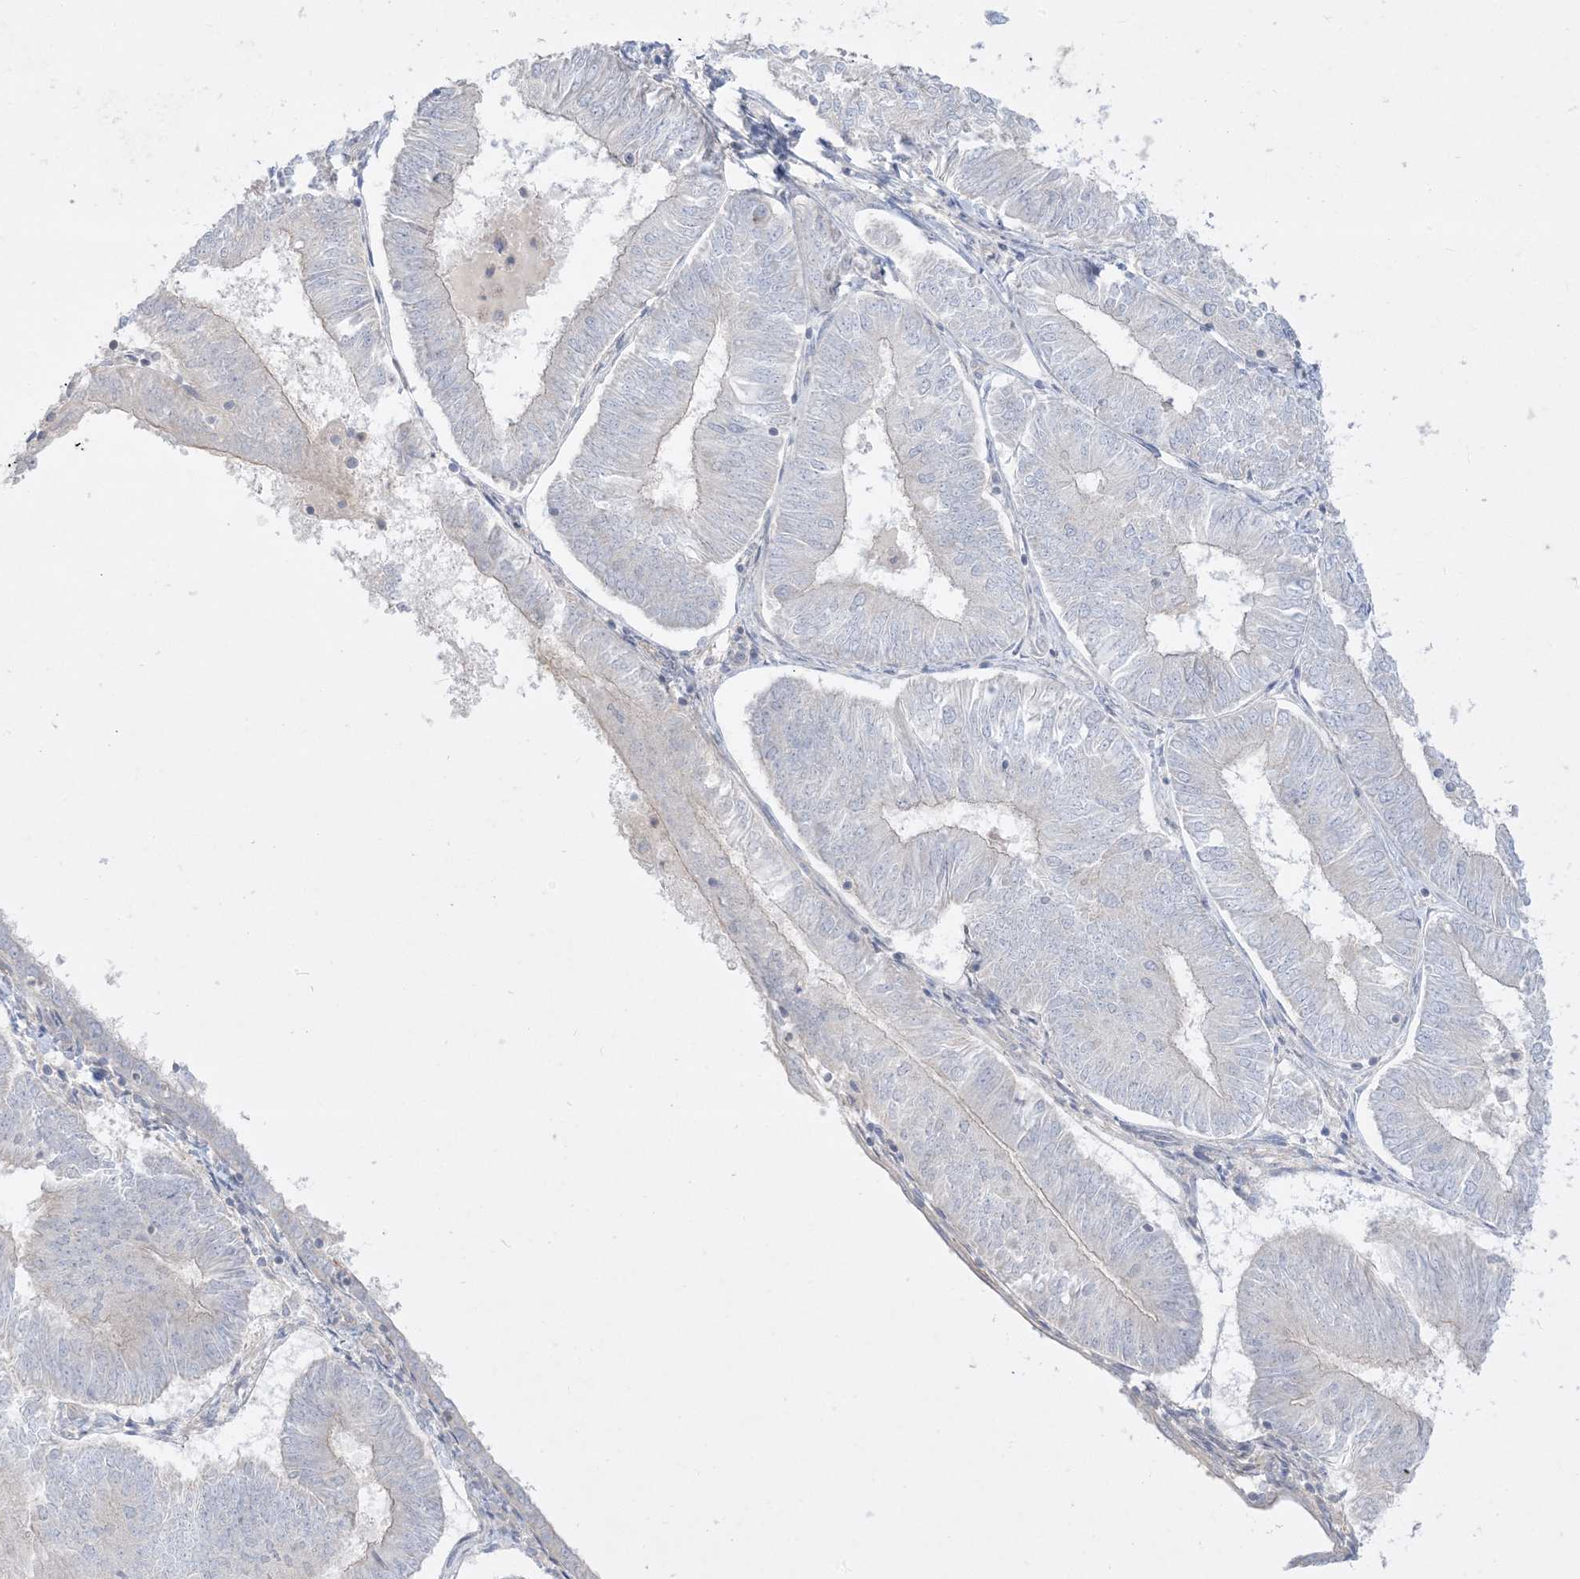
{"staining": {"intensity": "negative", "quantity": "none", "location": "none"}, "tissue": "endometrial cancer", "cell_type": "Tumor cells", "image_type": "cancer", "snomed": [{"axis": "morphology", "description": "Adenocarcinoma, NOS"}, {"axis": "topography", "description": "Endometrium"}], "caption": "High magnification brightfield microscopy of endometrial adenocarcinoma stained with DAB (3,3'-diaminobenzidine) (brown) and counterstained with hematoxylin (blue): tumor cells show no significant expression.", "gene": "ARHGEF9", "patient": {"sex": "female", "age": 58}}